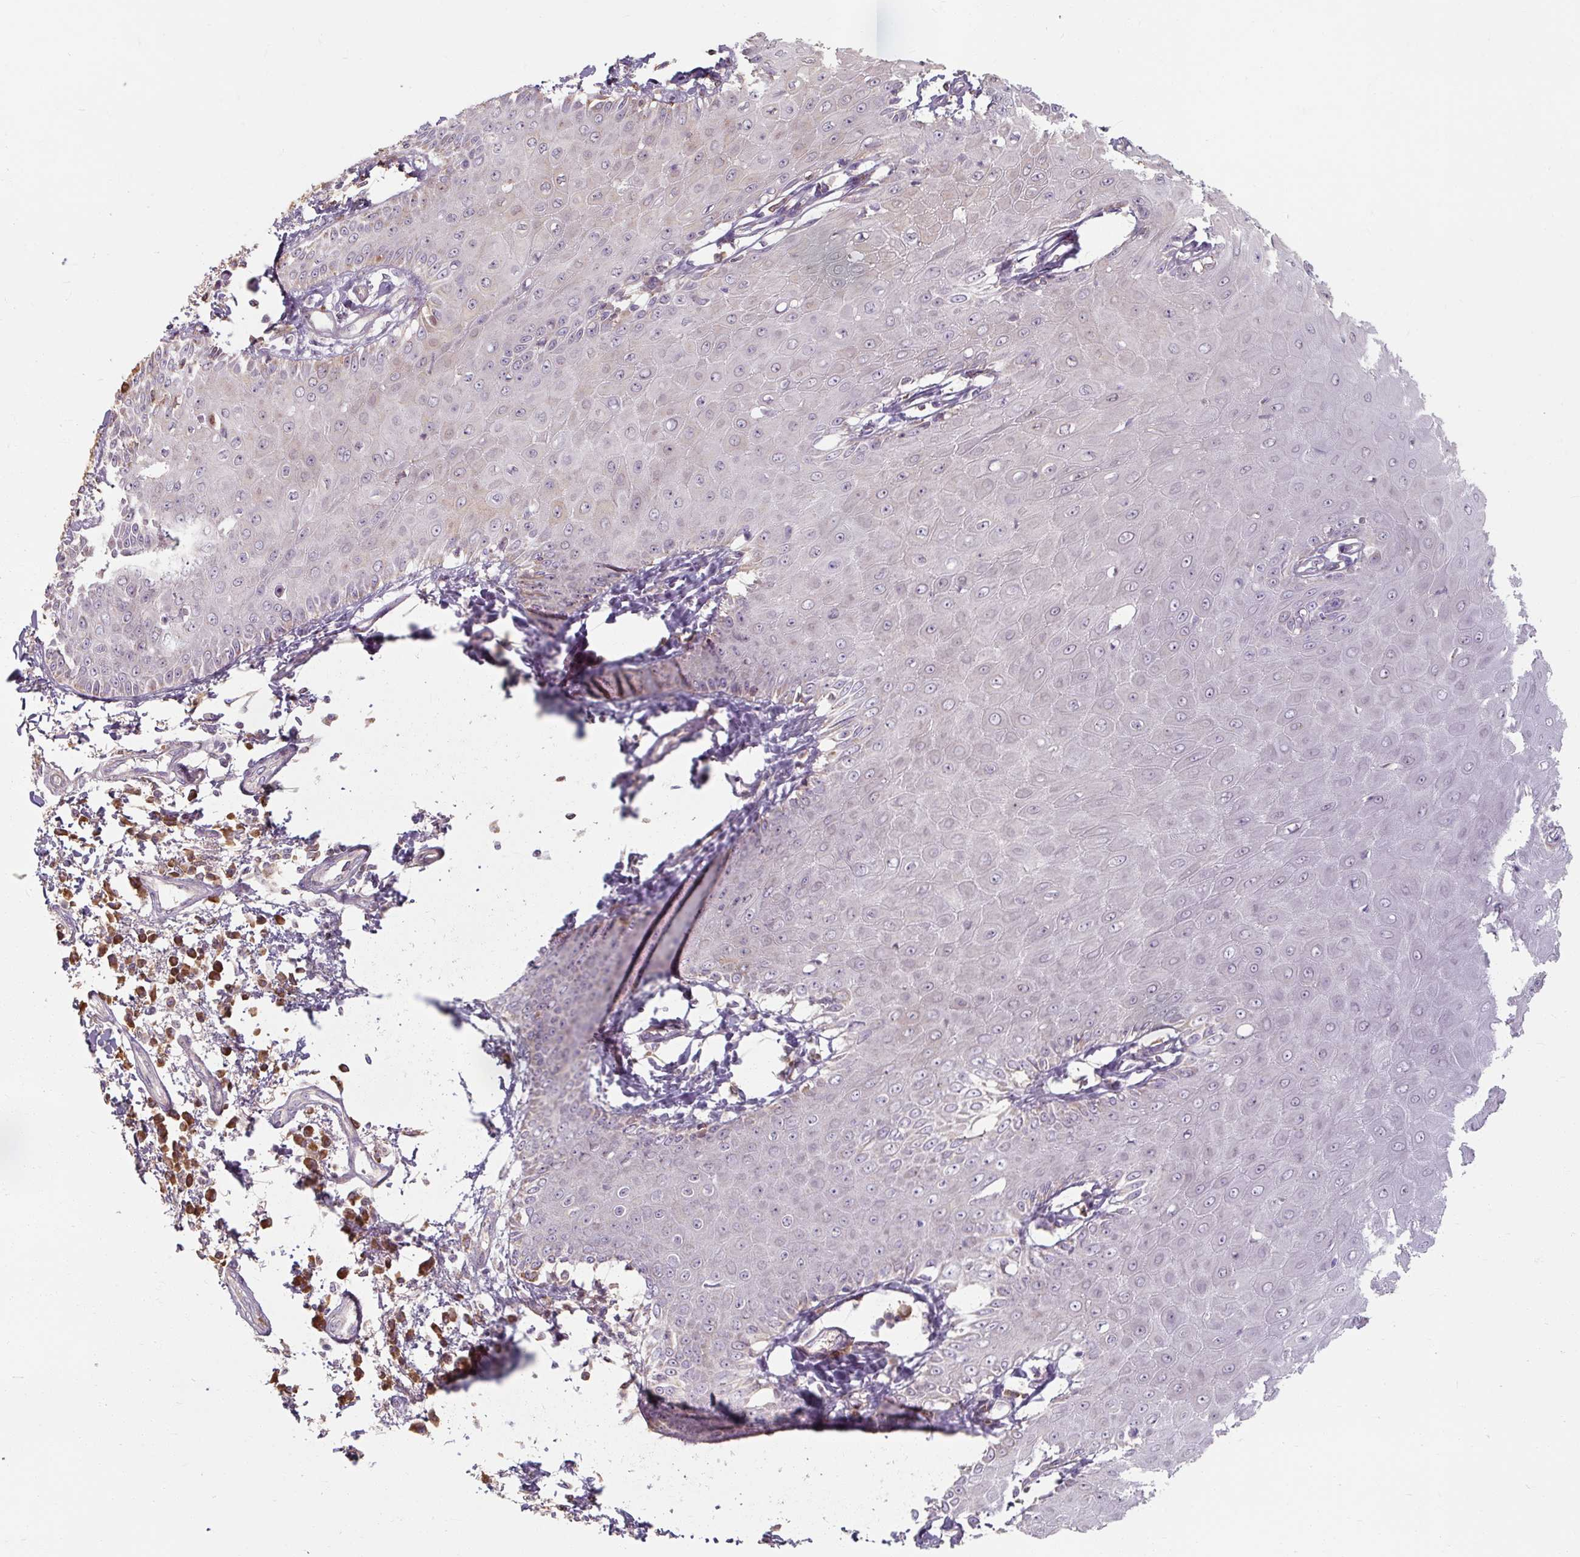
{"staining": {"intensity": "negative", "quantity": "none", "location": "none"}, "tissue": "skin cancer", "cell_type": "Tumor cells", "image_type": "cancer", "snomed": [{"axis": "morphology", "description": "Squamous cell carcinoma, NOS"}, {"axis": "topography", "description": "Skin"}], "caption": "Immunohistochemistry of skin cancer shows no staining in tumor cells.", "gene": "TSEN54", "patient": {"sex": "male", "age": 70}}